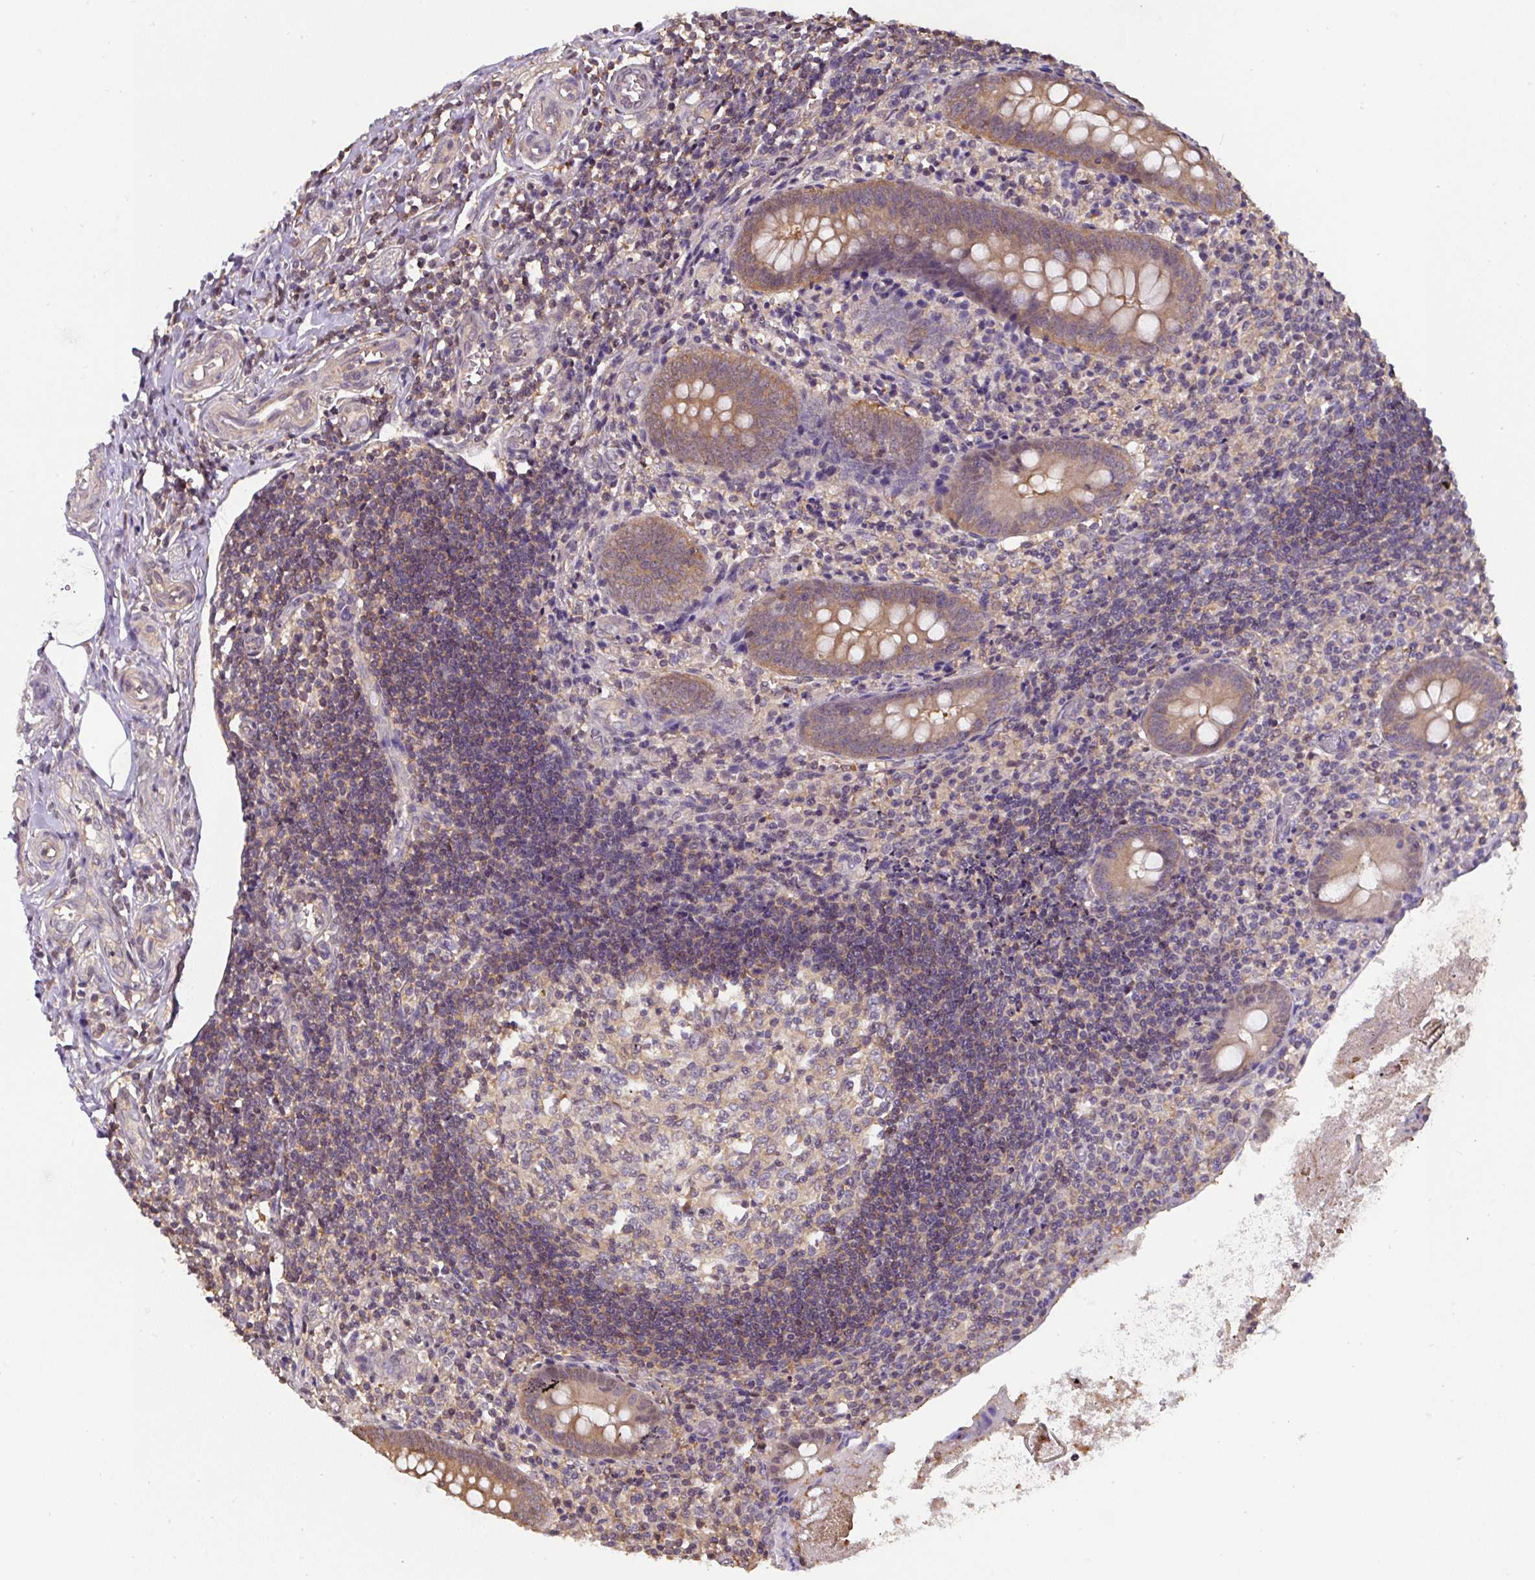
{"staining": {"intensity": "moderate", "quantity": ">75%", "location": "cytoplasmic/membranous"}, "tissue": "appendix", "cell_type": "Glandular cells", "image_type": "normal", "snomed": [{"axis": "morphology", "description": "Normal tissue, NOS"}, {"axis": "topography", "description": "Appendix"}], "caption": "Protein staining of unremarkable appendix reveals moderate cytoplasmic/membranous staining in approximately >75% of glandular cells. The protein of interest is stained brown, and the nuclei are stained in blue (DAB (3,3'-diaminobenzidine) IHC with brightfield microscopy, high magnification).", "gene": "ST13", "patient": {"sex": "female", "age": 17}}